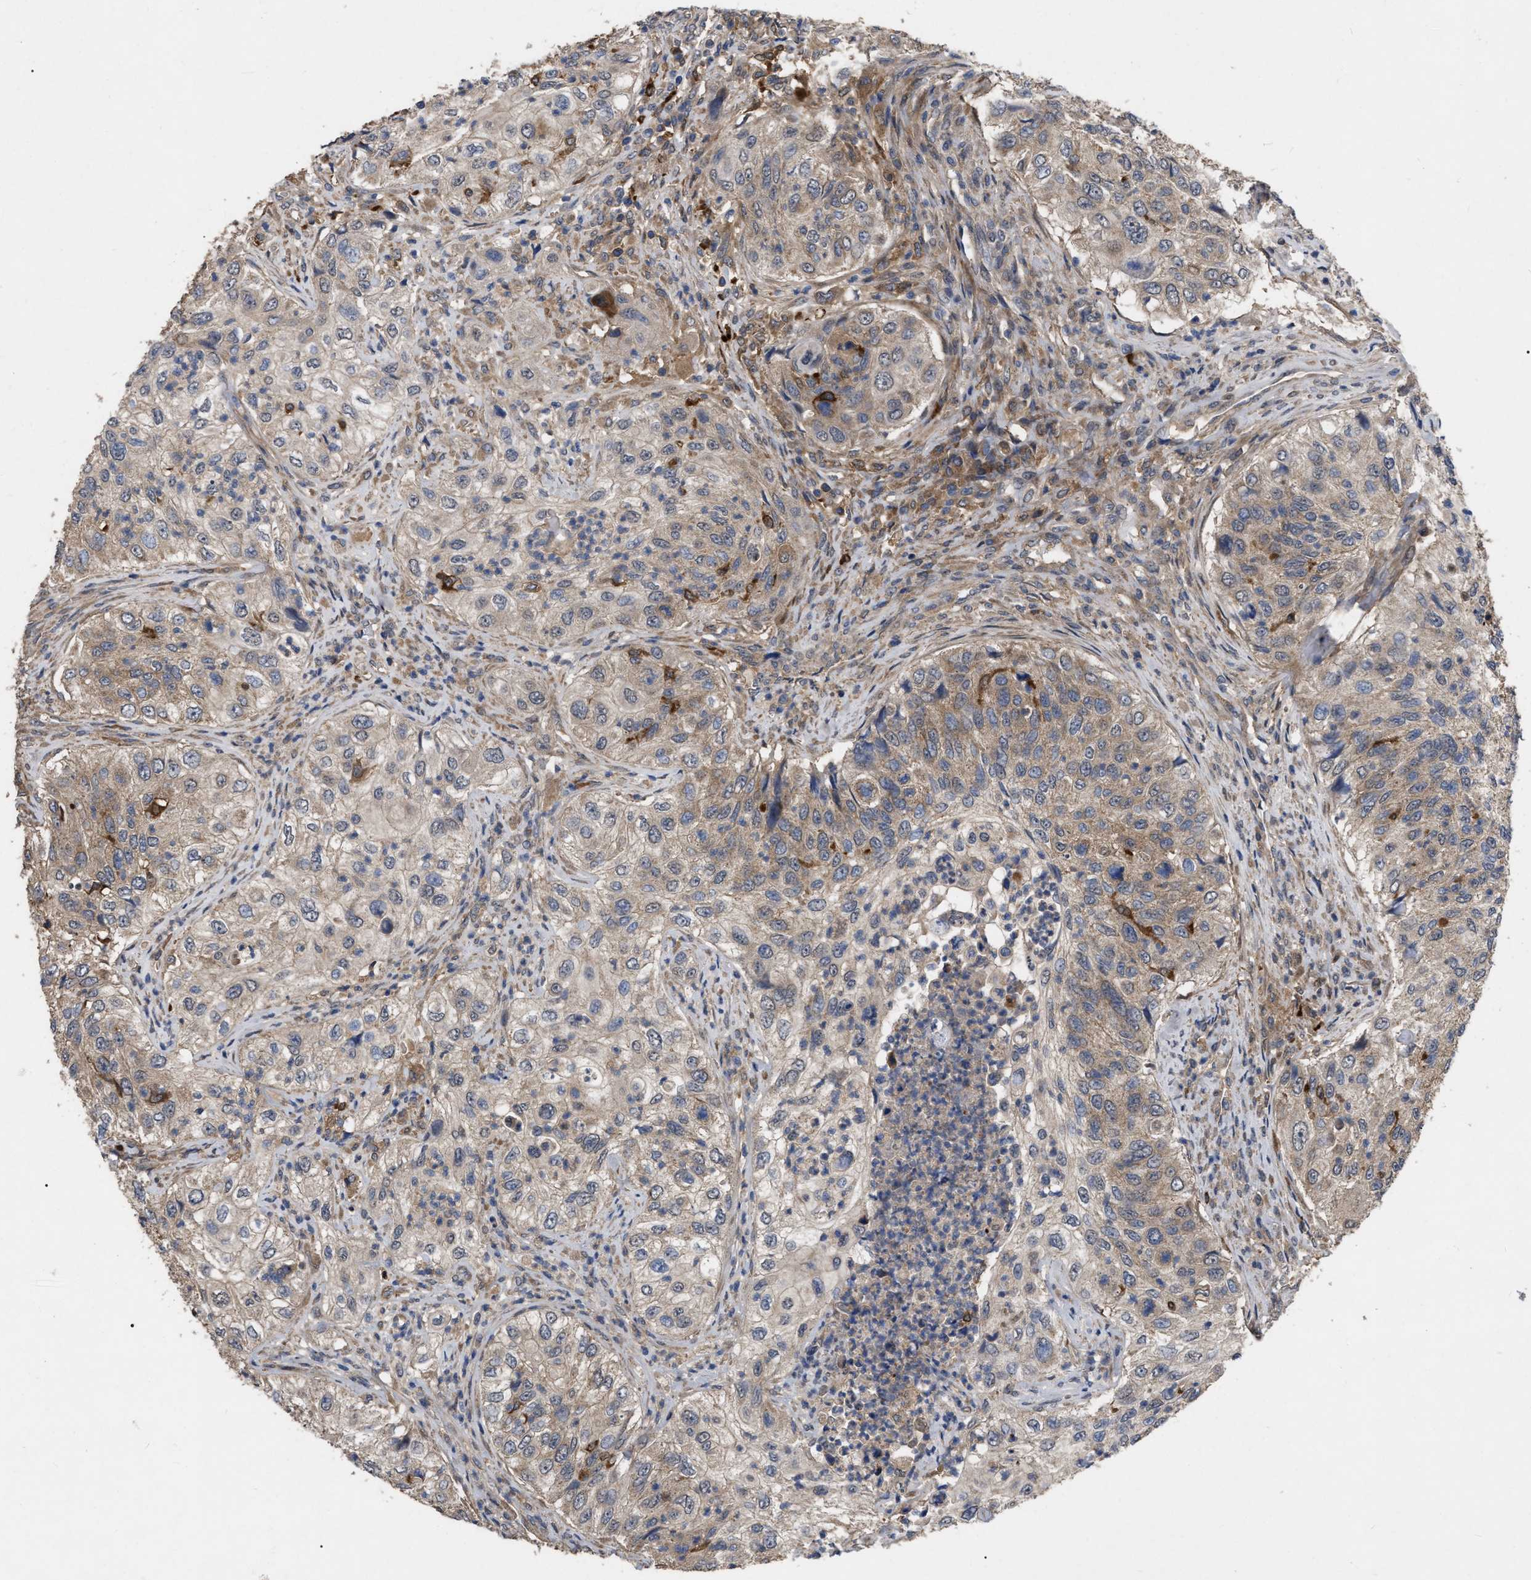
{"staining": {"intensity": "moderate", "quantity": "25%-75%", "location": "cytoplasmic/membranous"}, "tissue": "urothelial cancer", "cell_type": "Tumor cells", "image_type": "cancer", "snomed": [{"axis": "morphology", "description": "Urothelial carcinoma, High grade"}, {"axis": "topography", "description": "Urinary bladder"}], "caption": "A brown stain shows moderate cytoplasmic/membranous positivity of a protein in urothelial cancer tumor cells.", "gene": "CDKN2C", "patient": {"sex": "female", "age": 60}}